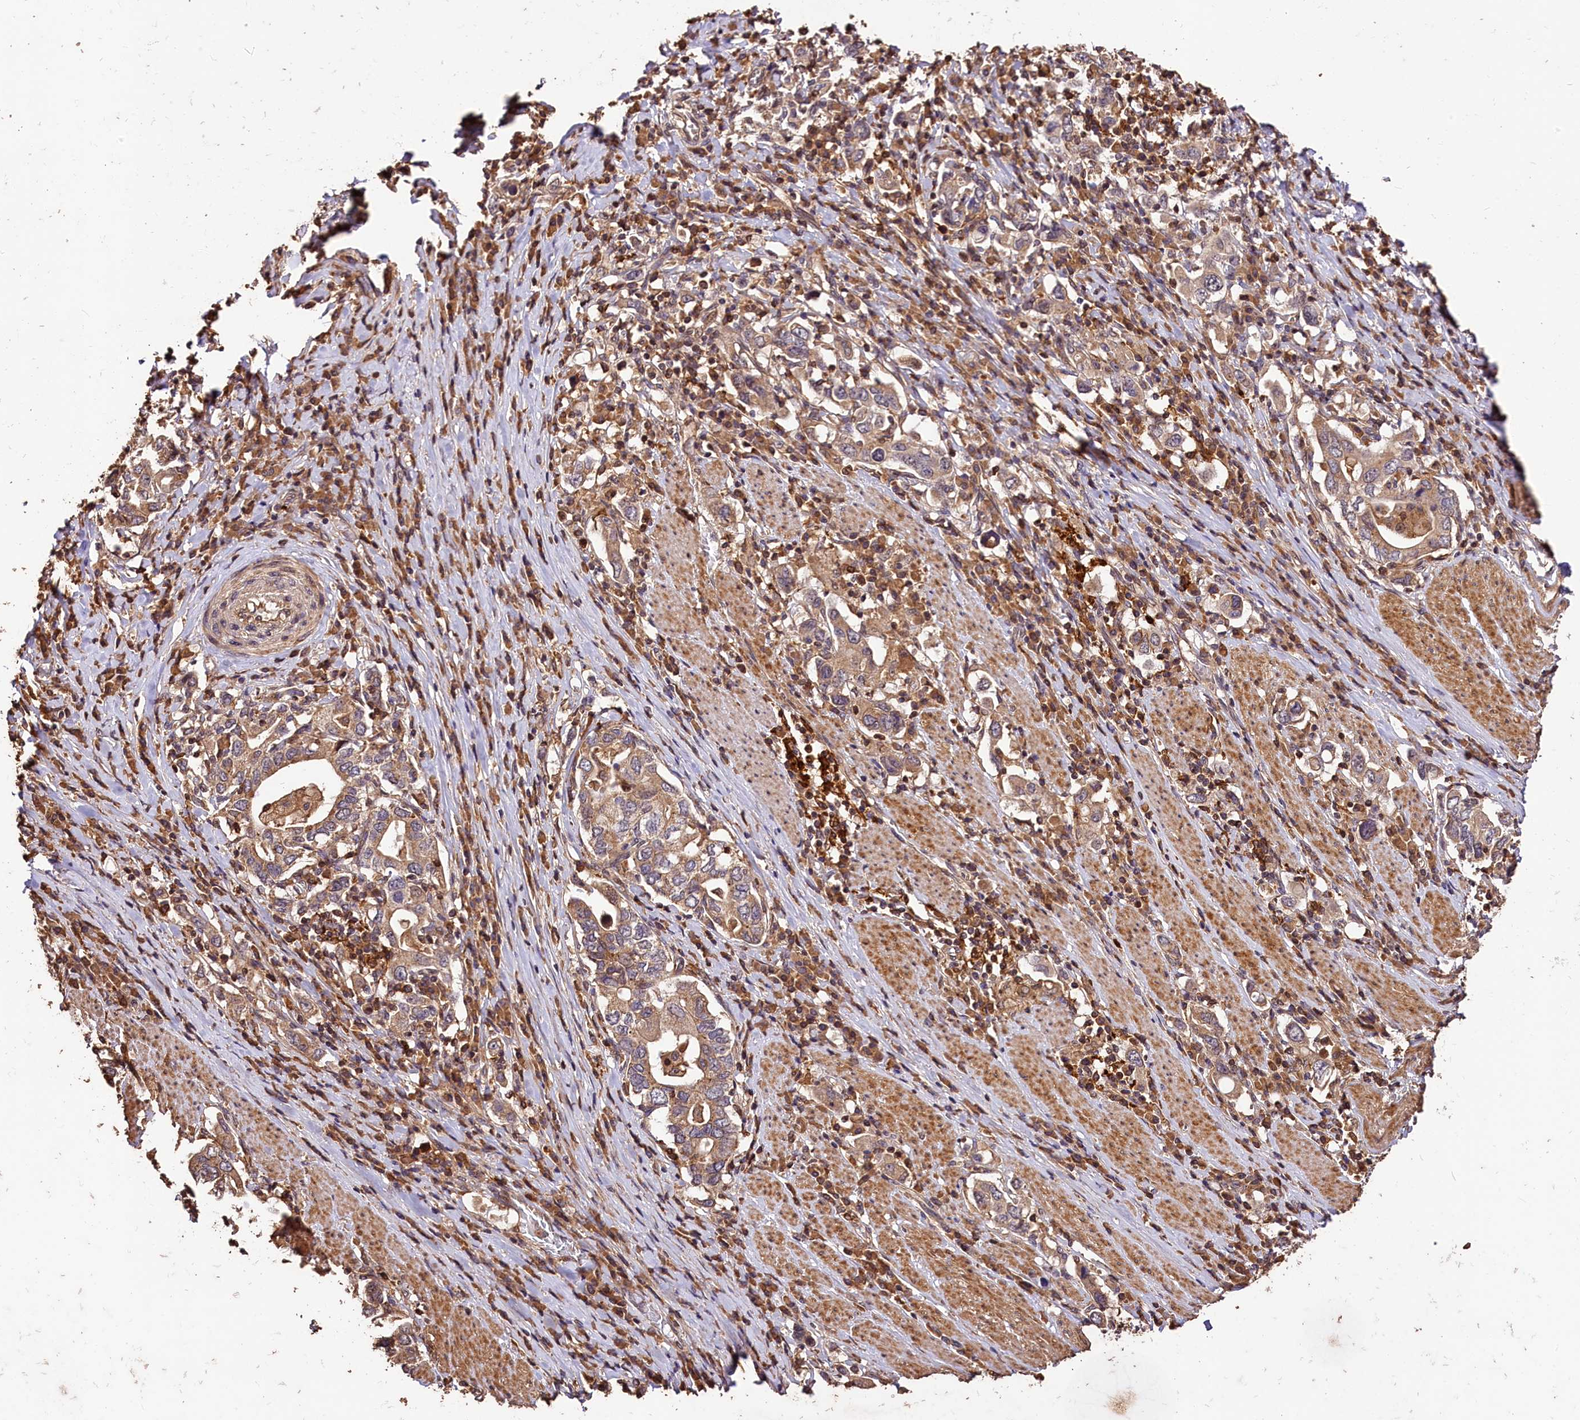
{"staining": {"intensity": "weak", "quantity": ">75%", "location": "cytoplasmic/membranous"}, "tissue": "stomach cancer", "cell_type": "Tumor cells", "image_type": "cancer", "snomed": [{"axis": "morphology", "description": "Adenocarcinoma, NOS"}, {"axis": "topography", "description": "Stomach, upper"}, {"axis": "topography", "description": "Stomach"}], "caption": "This is an image of IHC staining of stomach adenocarcinoma, which shows weak positivity in the cytoplasmic/membranous of tumor cells.", "gene": "KPTN", "patient": {"sex": "male", "age": 62}}